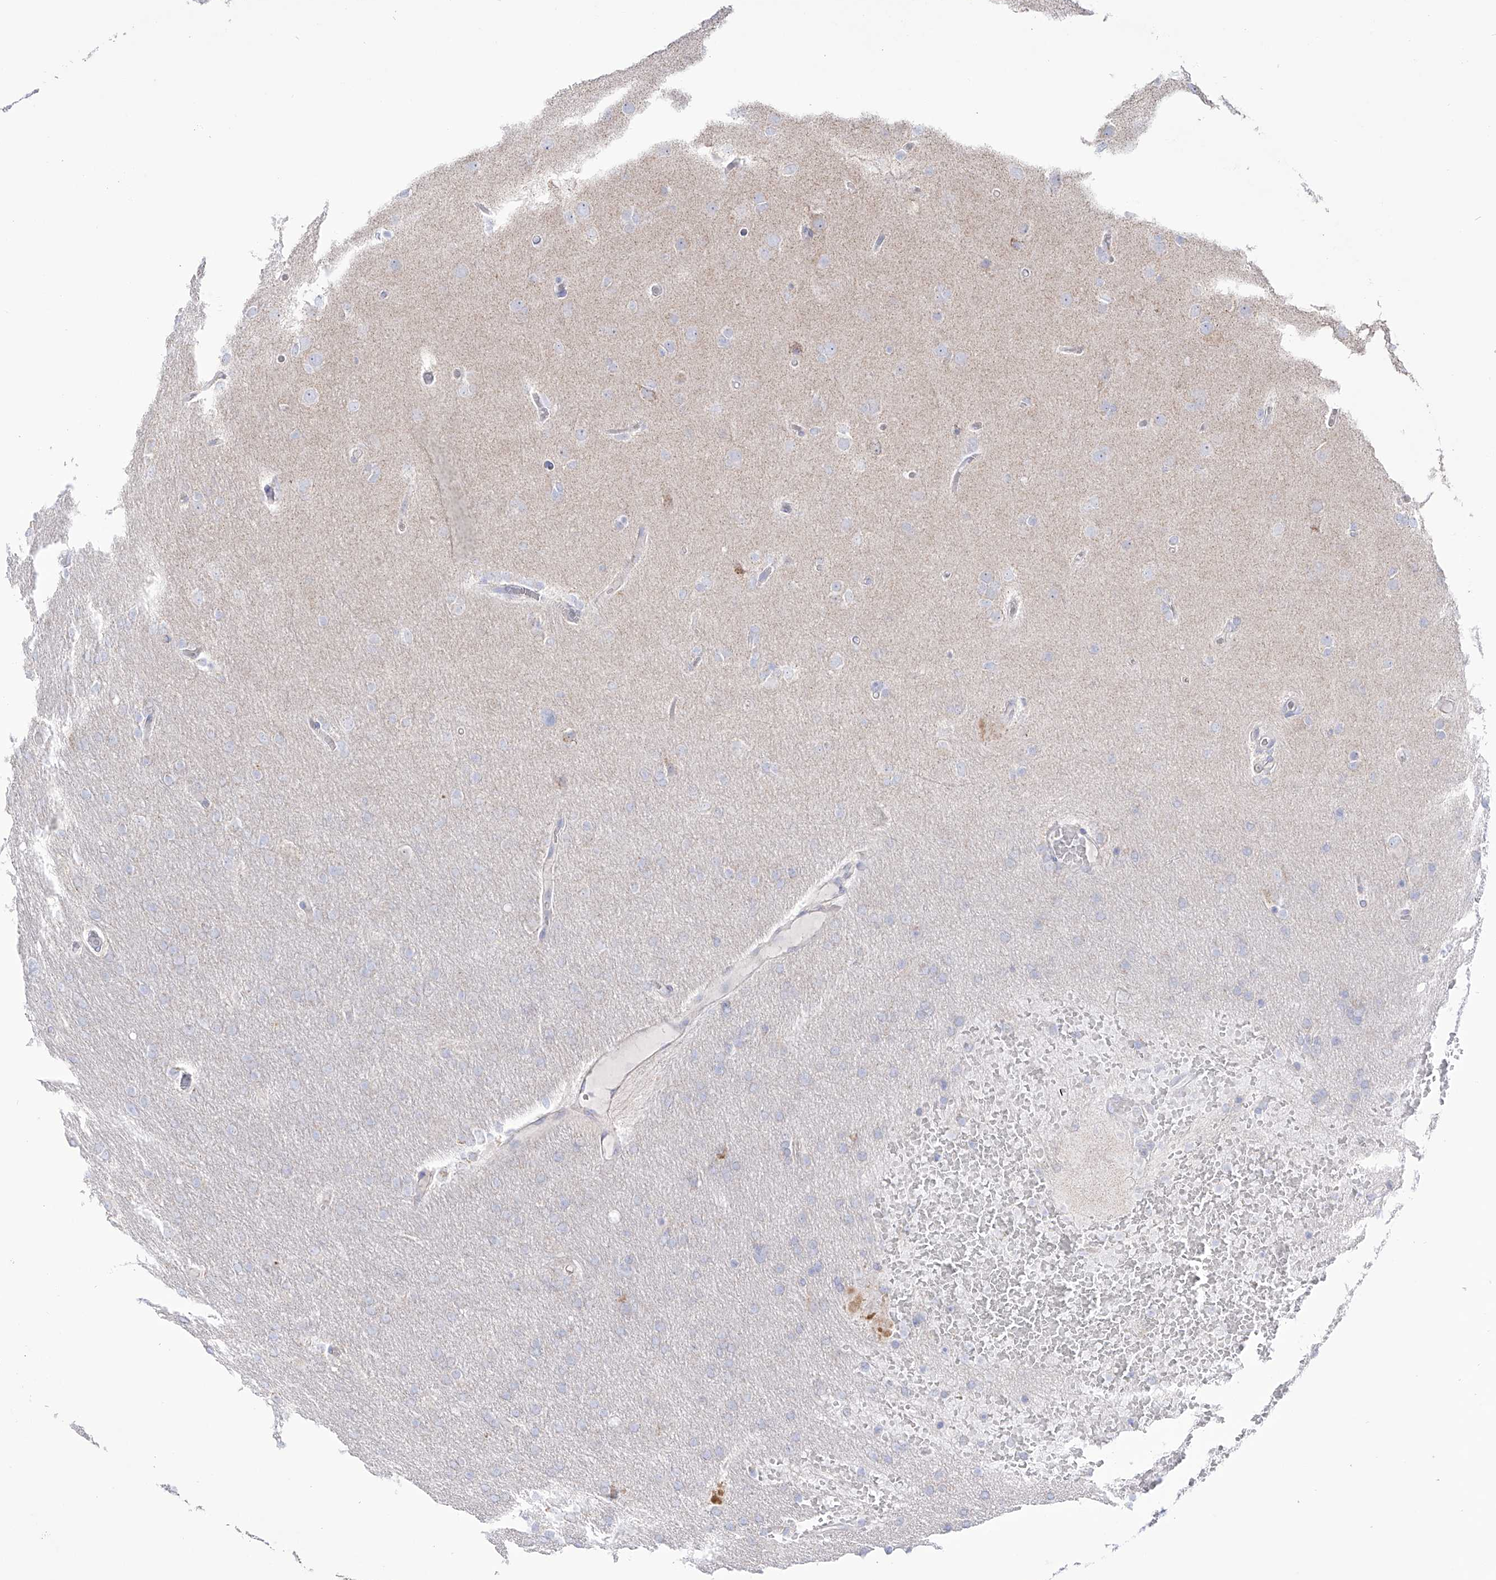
{"staining": {"intensity": "negative", "quantity": "none", "location": "none"}, "tissue": "glioma", "cell_type": "Tumor cells", "image_type": "cancer", "snomed": [{"axis": "morphology", "description": "Glioma, malignant, High grade"}, {"axis": "topography", "description": "Cerebral cortex"}], "caption": "A high-resolution image shows IHC staining of malignant high-grade glioma, which demonstrates no significant expression in tumor cells.", "gene": "RCHY1", "patient": {"sex": "female", "age": 36}}